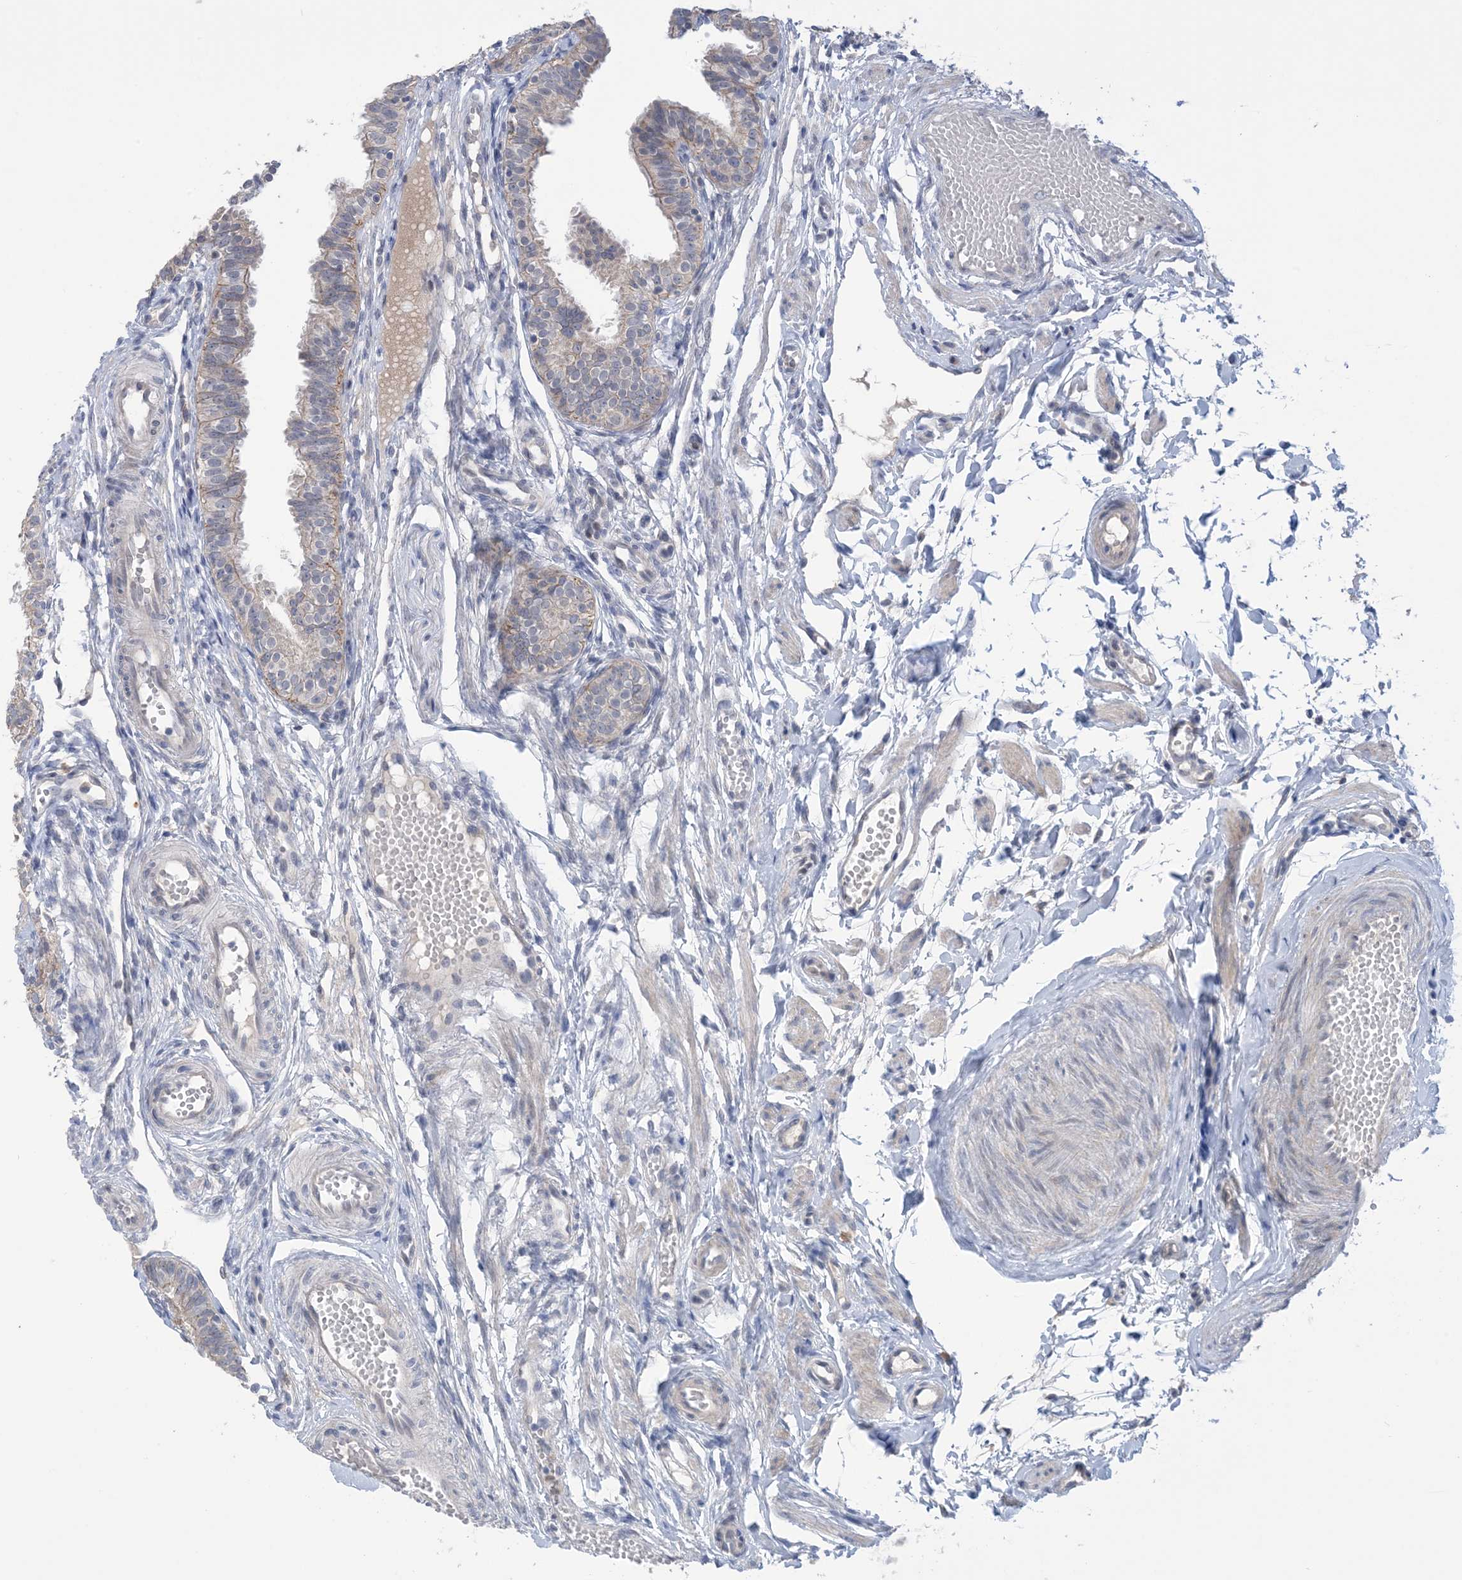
{"staining": {"intensity": "weak", "quantity": "<25%", "location": "cytoplasmic/membranous"}, "tissue": "fallopian tube", "cell_type": "Glandular cells", "image_type": "normal", "snomed": [{"axis": "morphology", "description": "Normal tissue, NOS"}, {"axis": "topography", "description": "Fallopian tube"}], "caption": "An immunohistochemistry (IHC) histopathology image of benign fallopian tube is shown. There is no staining in glandular cells of fallopian tube. (Brightfield microscopy of DAB (3,3'-diaminobenzidine) IHC at high magnification).", "gene": "TTYH1", "patient": {"sex": "female", "age": 35}}